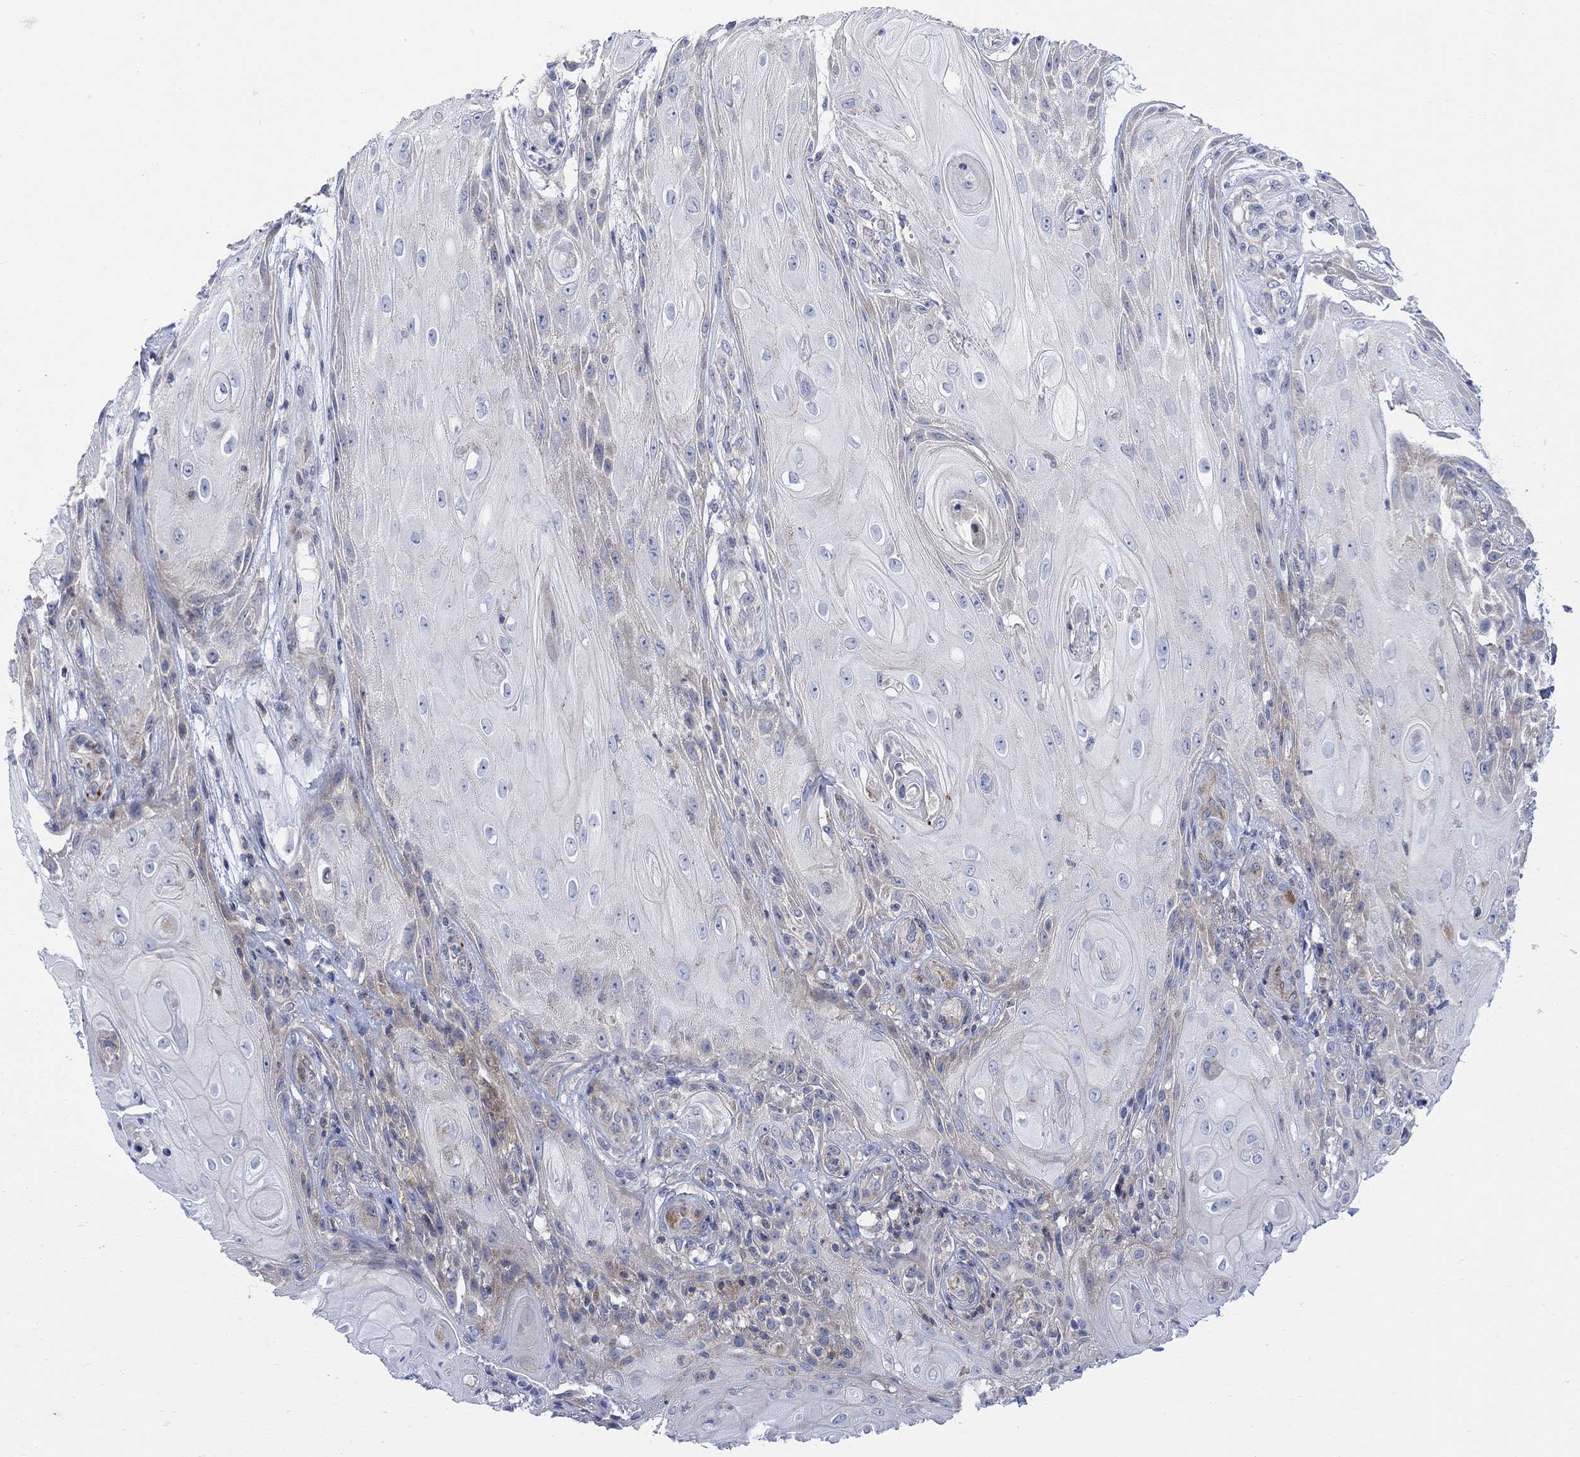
{"staining": {"intensity": "negative", "quantity": "none", "location": "none"}, "tissue": "skin cancer", "cell_type": "Tumor cells", "image_type": "cancer", "snomed": [{"axis": "morphology", "description": "Squamous cell carcinoma, NOS"}, {"axis": "topography", "description": "Skin"}], "caption": "Tumor cells are negative for protein expression in human skin squamous cell carcinoma. (Immunohistochemistry (ihc), brightfield microscopy, high magnification).", "gene": "ARSK", "patient": {"sex": "male", "age": 62}}